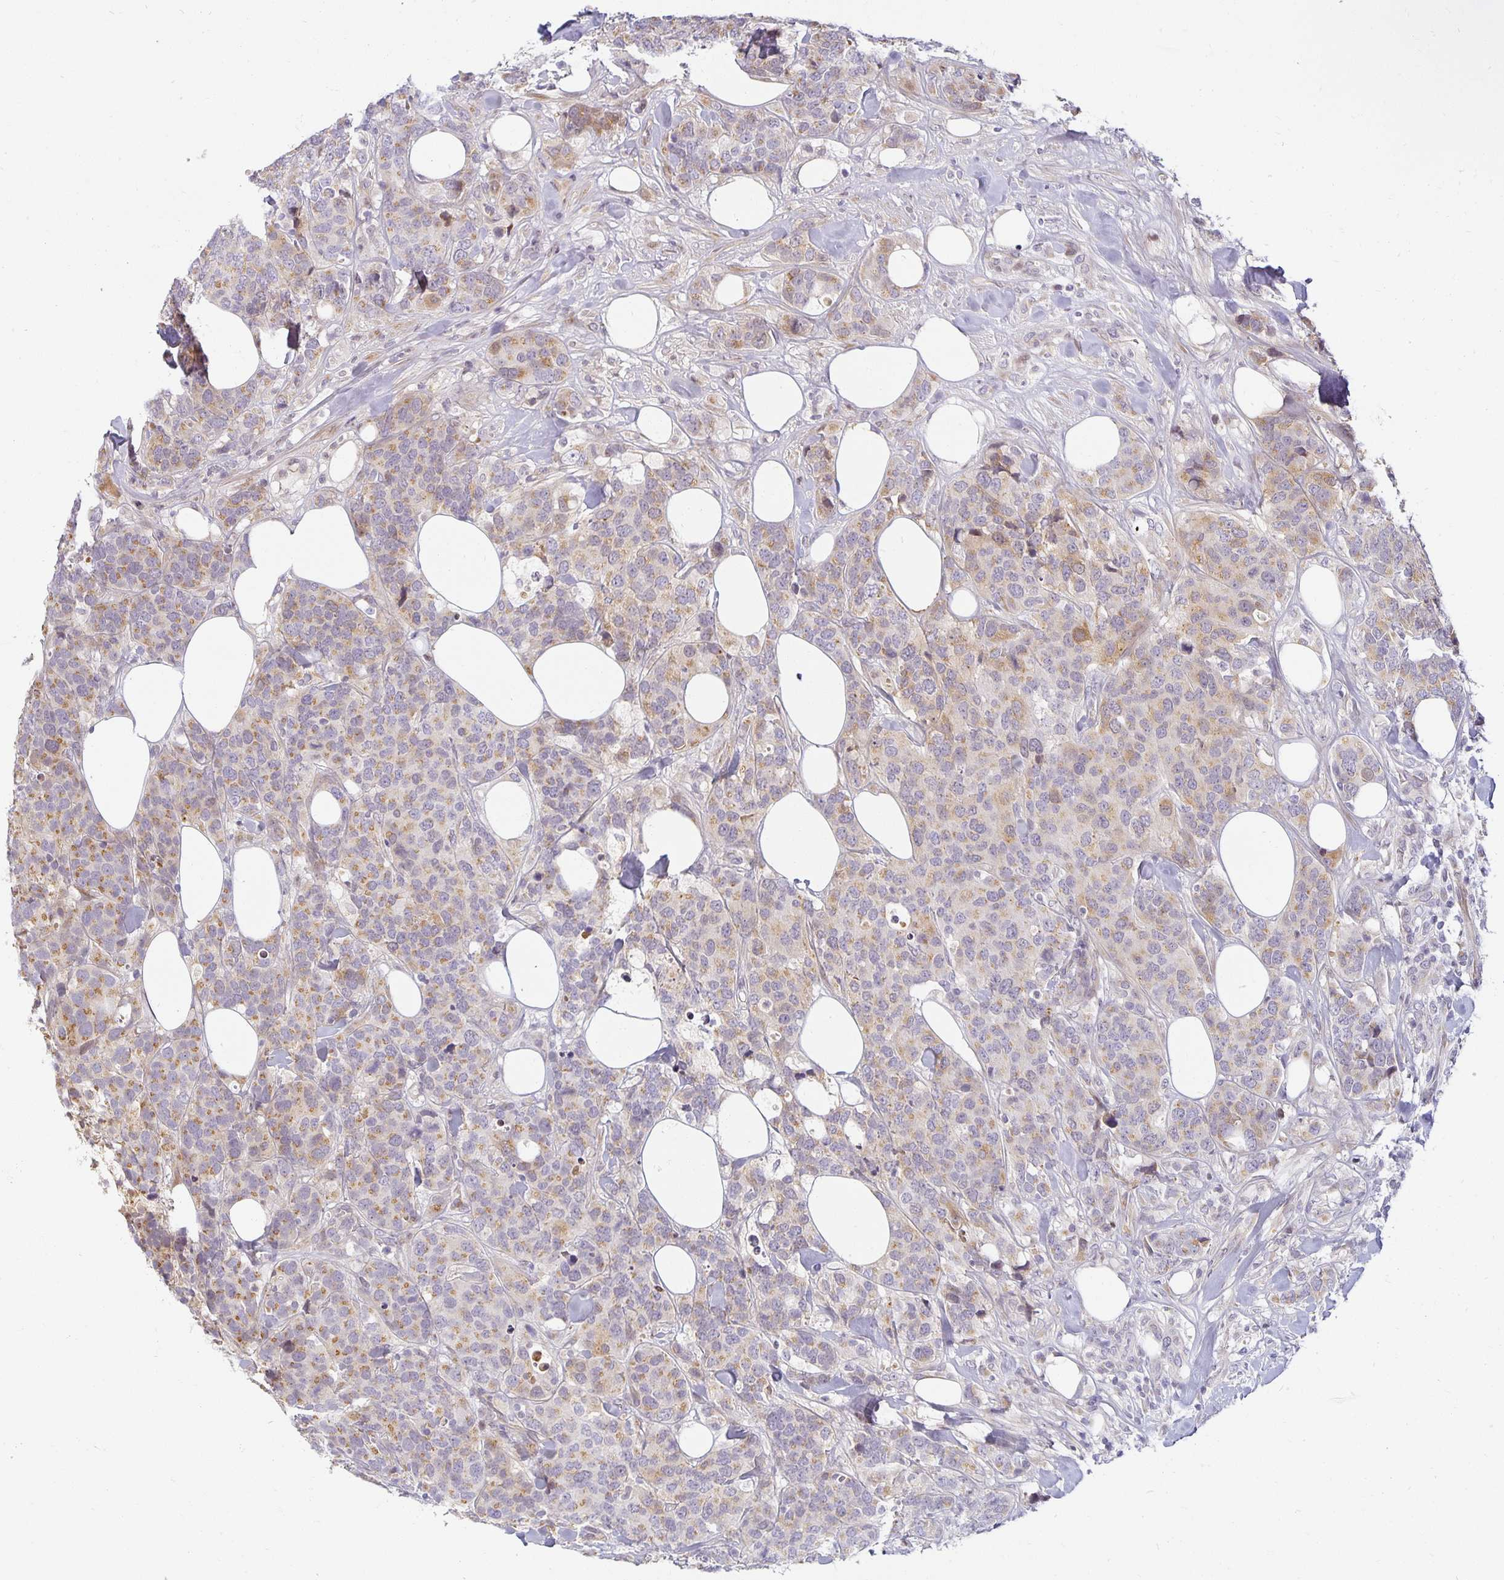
{"staining": {"intensity": "weak", "quantity": "25%-75%", "location": "cytoplasmic/membranous"}, "tissue": "breast cancer", "cell_type": "Tumor cells", "image_type": "cancer", "snomed": [{"axis": "morphology", "description": "Lobular carcinoma"}, {"axis": "topography", "description": "Breast"}], "caption": "DAB (3,3'-diaminobenzidine) immunohistochemical staining of breast lobular carcinoma exhibits weak cytoplasmic/membranous protein expression in about 25%-75% of tumor cells.", "gene": "EHF", "patient": {"sex": "female", "age": 59}}